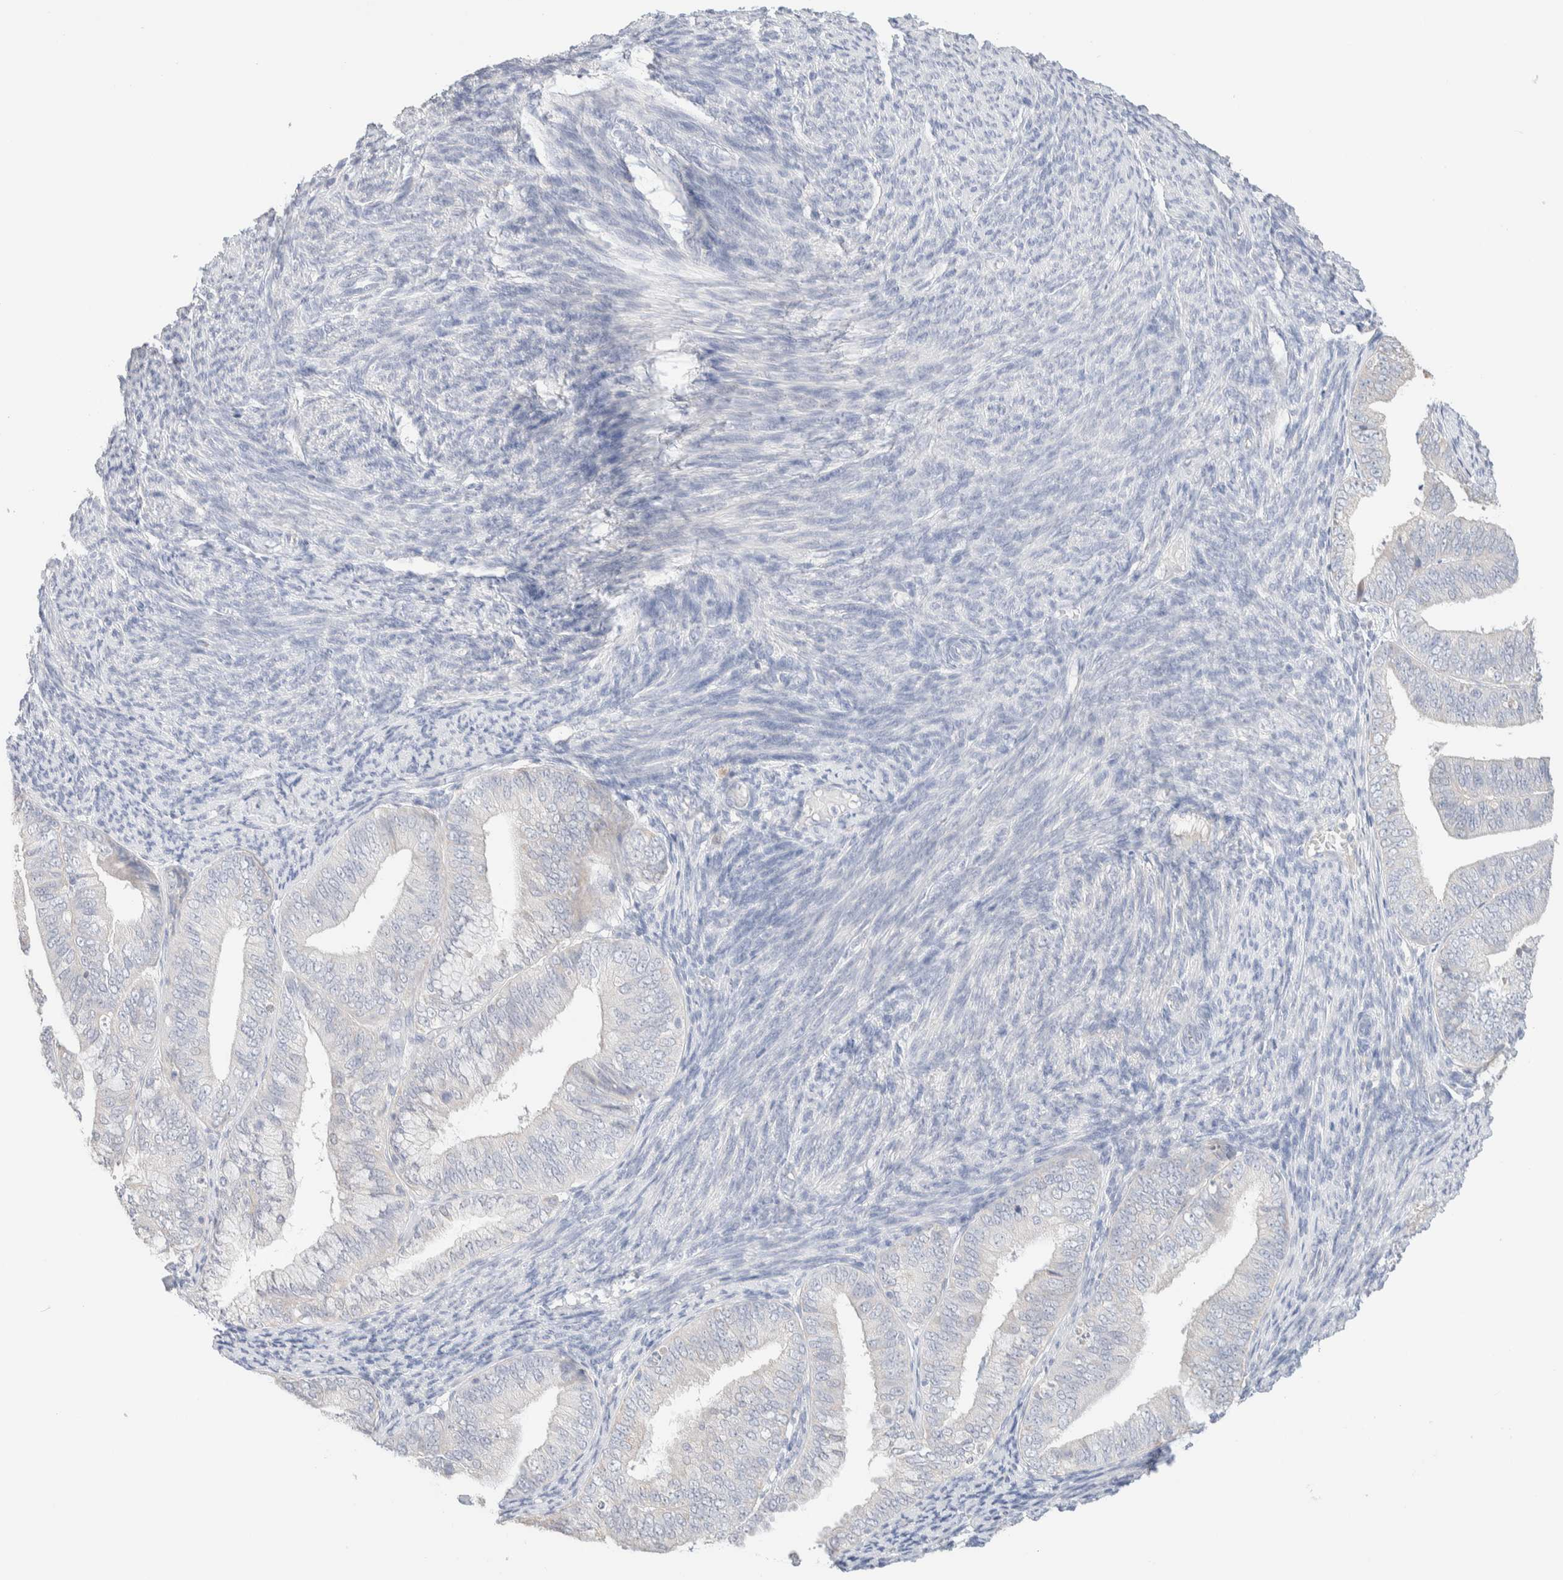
{"staining": {"intensity": "negative", "quantity": "none", "location": "none"}, "tissue": "endometrial cancer", "cell_type": "Tumor cells", "image_type": "cancer", "snomed": [{"axis": "morphology", "description": "Adenocarcinoma, NOS"}, {"axis": "topography", "description": "Endometrium"}], "caption": "A micrograph of adenocarcinoma (endometrial) stained for a protein demonstrates no brown staining in tumor cells. (DAB (3,3'-diaminobenzidine) IHC visualized using brightfield microscopy, high magnification).", "gene": "RIDA", "patient": {"sex": "female", "age": 63}}